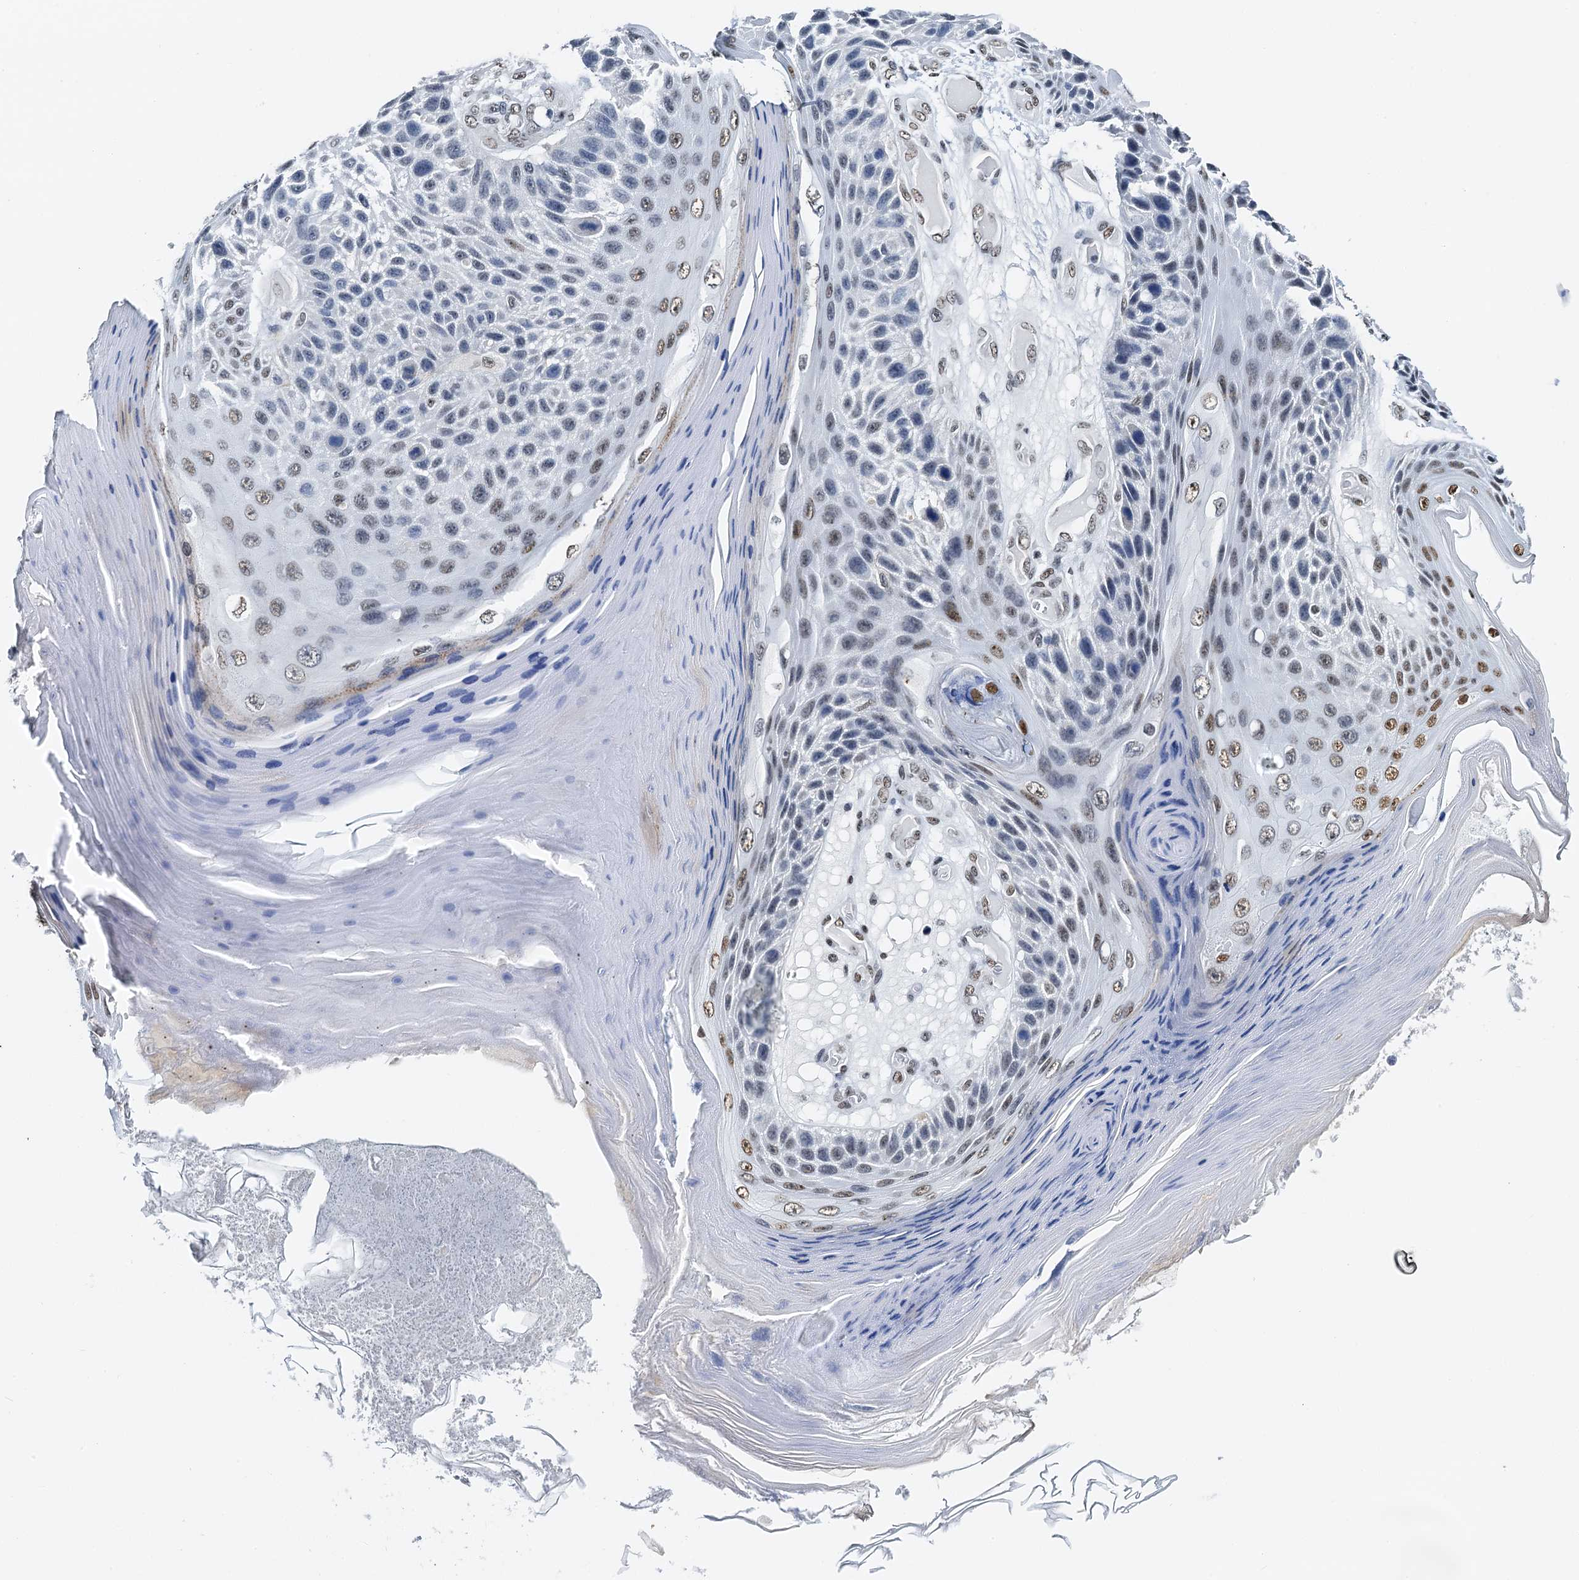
{"staining": {"intensity": "moderate", "quantity": "<25%", "location": "nuclear"}, "tissue": "skin cancer", "cell_type": "Tumor cells", "image_type": "cancer", "snomed": [{"axis": "morphology", "description": "Squamous cell carcinoma, NOS"}, {"axis": "topography", "description": "Skin"}], "caption": "Tumor cells demonstrate low levels of moderate nuclear staining in about <25% of cells in skin squamous cell carcinoma. The protein of interest is stained brown, and the nuclei are stained in blue (DAB (3,3'-diaminobenzidine) IHC with brightfield microscopy, high magnification).", "gene": "SLTM", "patient": {"sex": "female", "age": 88}}